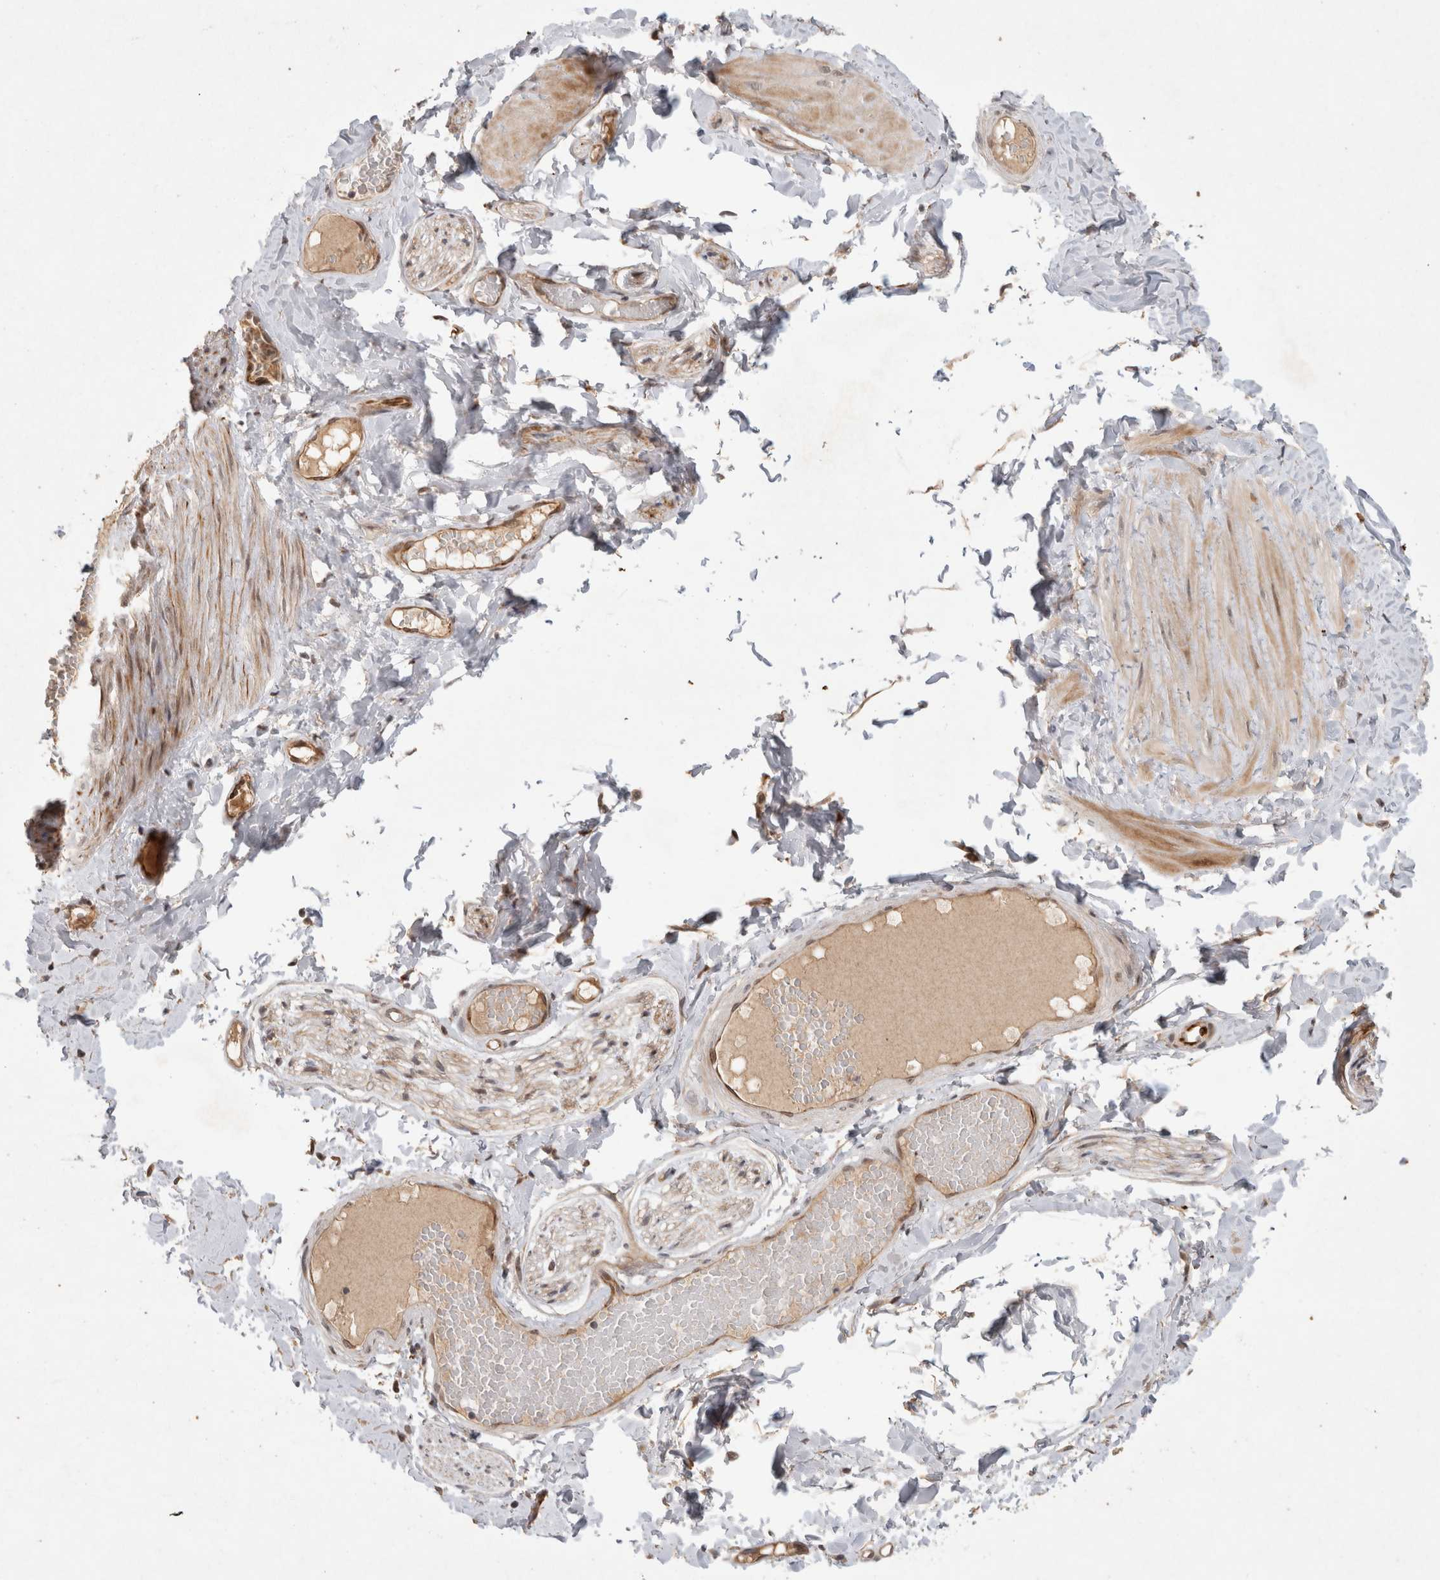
{"staining": {"intensity": "moderate", "quantity": "<25%", "location": "cytoplasmic/membranous"}, "tissue": "adipose tissue", "cell_type": "Adipocytes", "image_type": "normal", "snomed": [{"axis": "morphology", "description": "Normal tissue, NOS"}, {"axis": "topography", "description": "Adipose tissue"}, {"axis": "topography", "description": "Vascular tissue"}, {"axis": "topography", "description": "Peripheral nerve tissue"}], "caption": "Moderate cytoplasmic/membranous expression for a protein is present in about <25% of adipocytes of unremarkable adipose tissue using immunohistochemistry.", "gene": "CRISPLD1", "patient": {"sex": "male", "age": 25}}